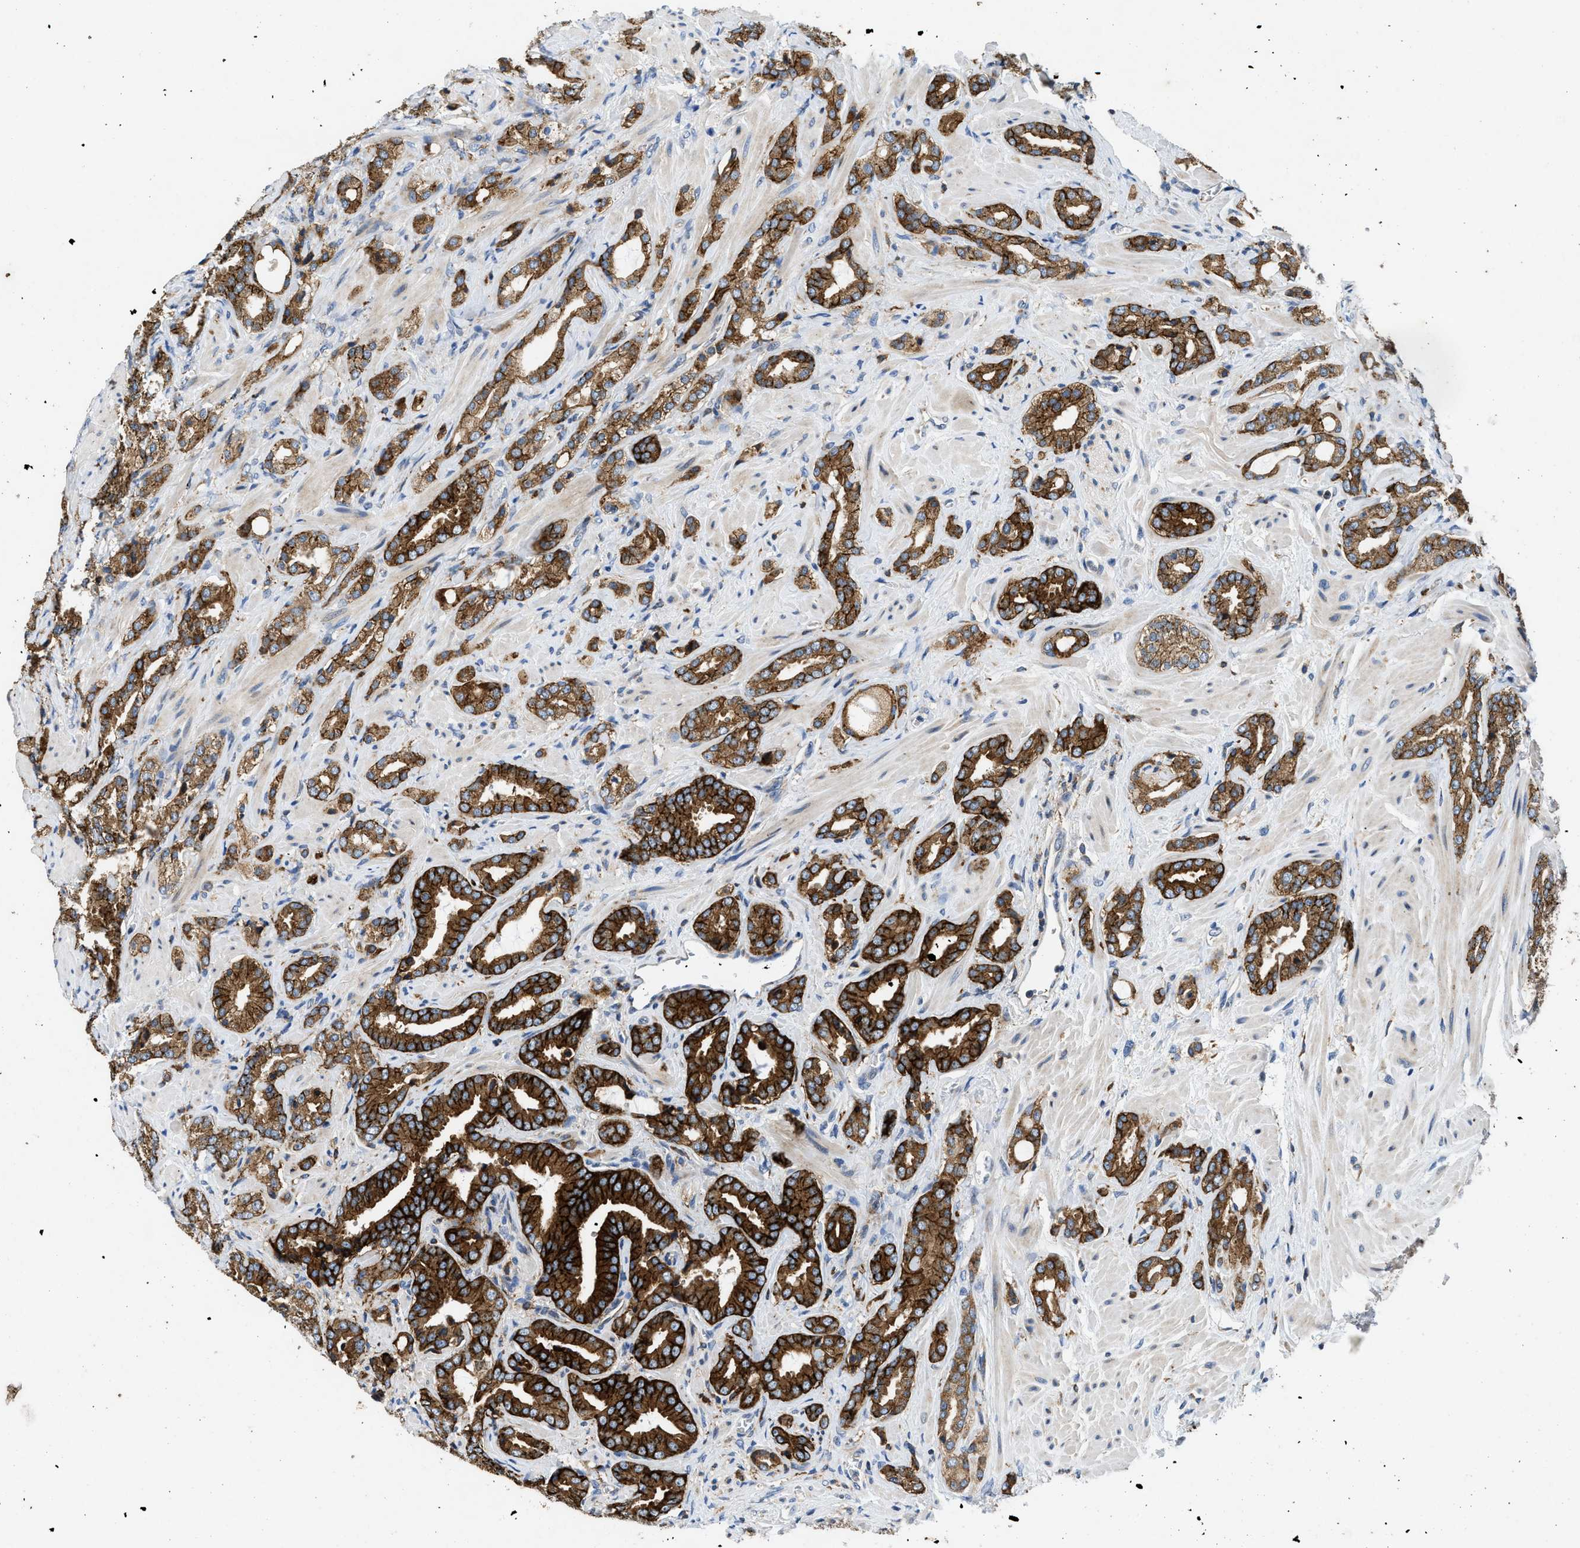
{"staining": {"intensity": "strong", "quantity": ">75%", "location": "cytoplasmic/membranous"}, "tissue": "prostate cancer", "cell_type": "Tumor cells", "image_type": "cancer", "snomed": [{"axis": "morphology", "description": "Adenocarcinoma, High grade"}, {"axis": "topography", "description": "Prostate"}], "caption": "Protein analysis of adenocarcinoma (high-grade) (prostate) tissue demonstrates strong cytoplasmic/membranous positivity in approximately >75% of tumor cells.", "gene": "ENPP4", "patient": {"sex": "male", "age": 64}}